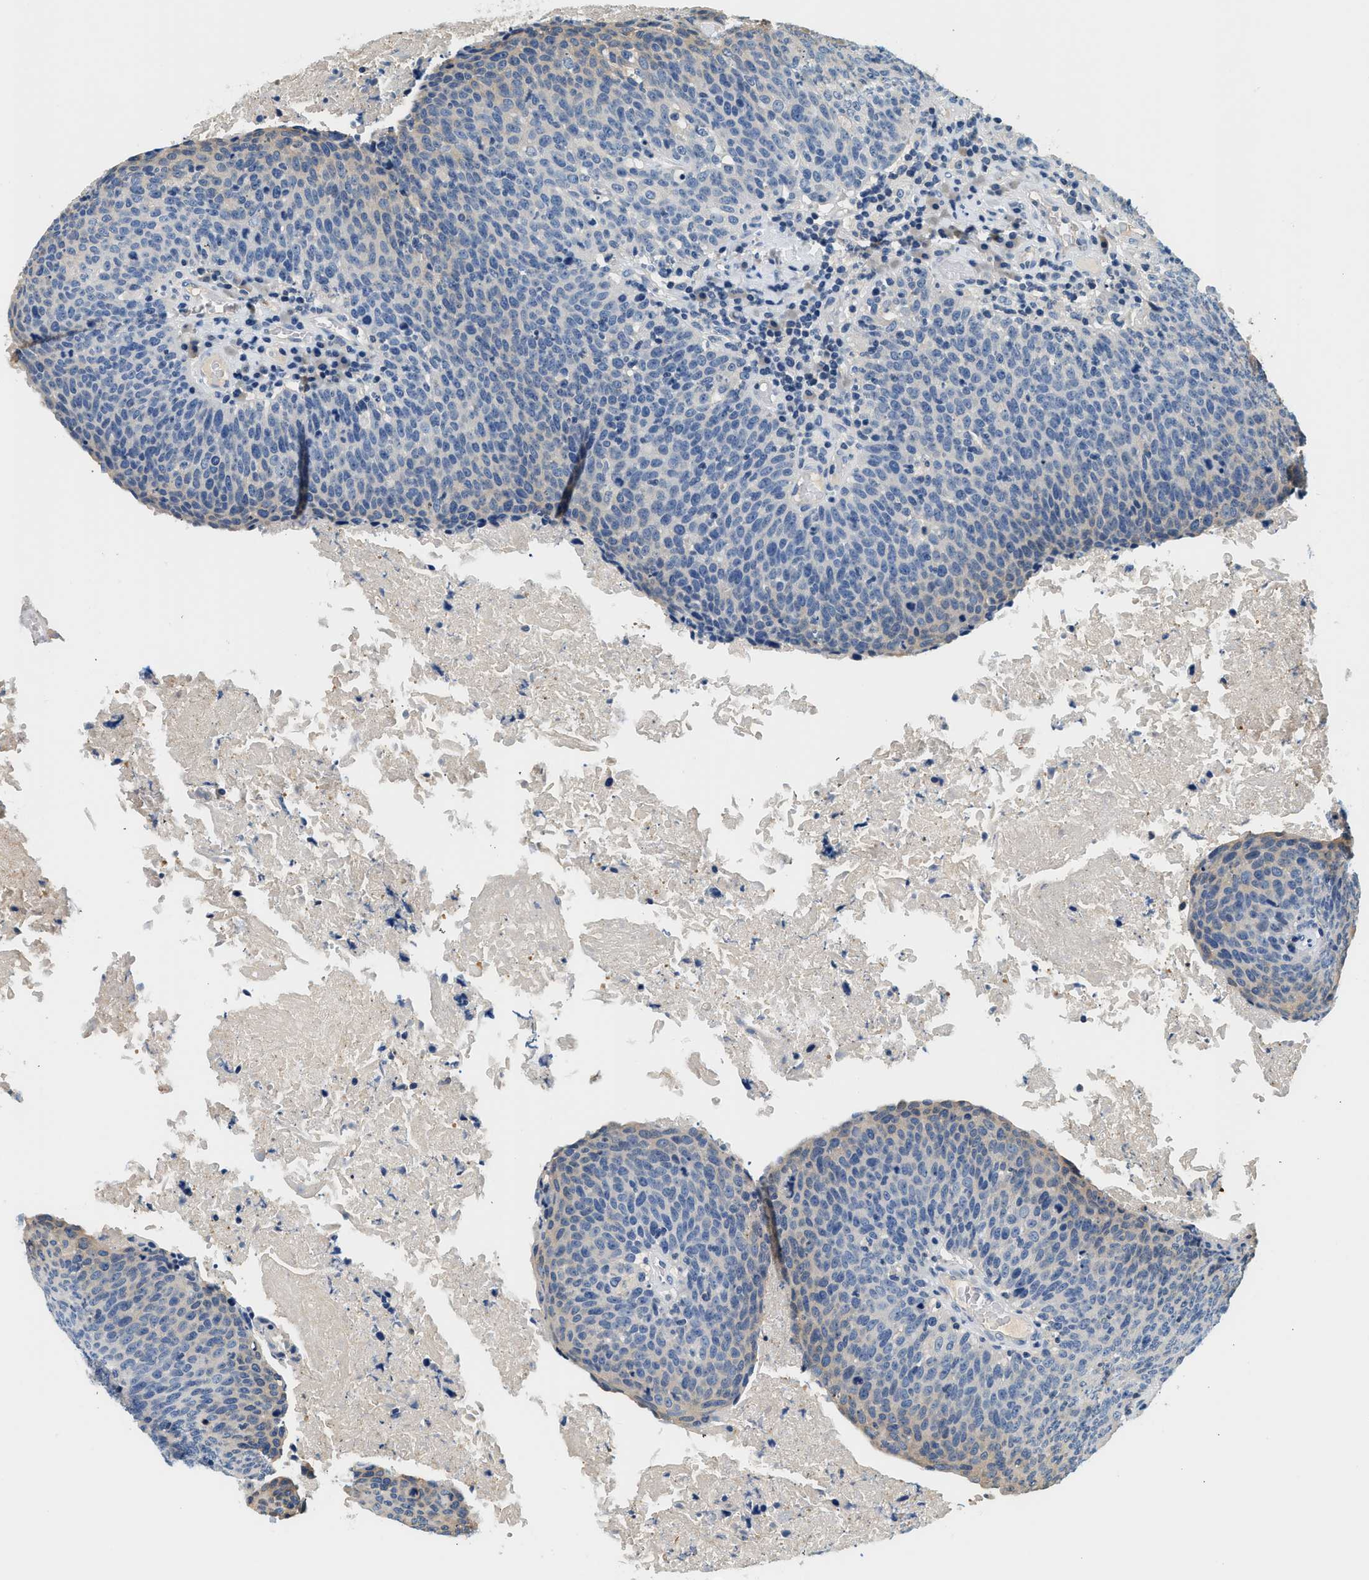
{"staining": {"intensity": "negative", "quantity": "none", "location": "none"}, "tissue": "head and neck cancer", "cell_type": "Tumor cells", "image_type": "cancer", "snomed": [{"axis": "morphology", "description": "Squamous cell carcinoma, NOS"}, {"axis": "morphology", "description": "Squamous cell carcinoma, metastatic, NOS"}, {"axis": "topography", "description": "Lymph node"}, {"axis": "topography", "description": "Head-Neck"}], "caption": "Immunohistochemical staining of head and neck cancer demonstrates no significant expression in tumor cells.", "gene": "SLC35E1", "patient": {"sex": "male", "age": 62}}